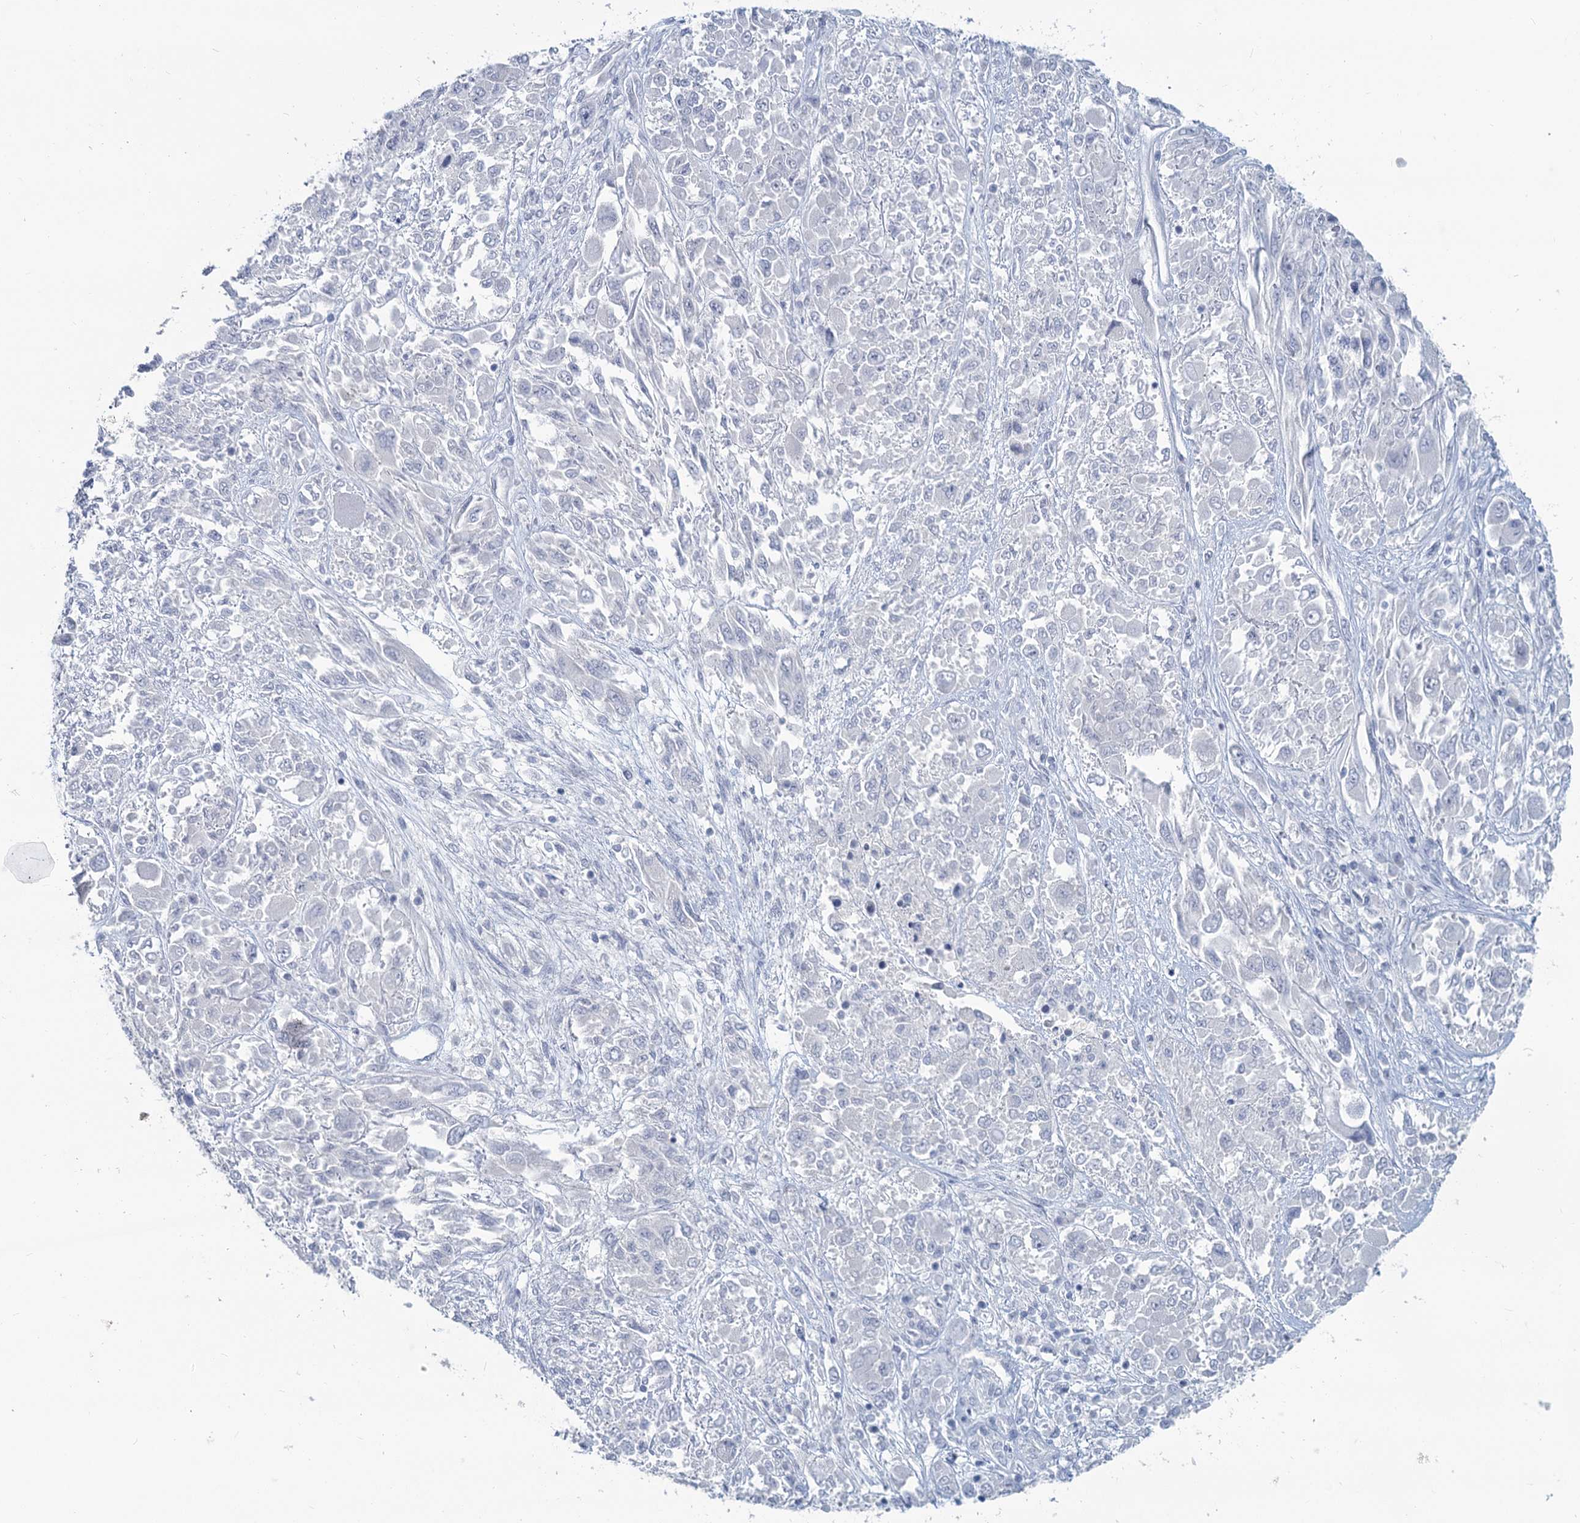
{"staining": {"intensity": "negative", "quantity": "none", "location": "none"}, "tissue": "melanoma", "cell_type": "Tumor cells", "image_type": "cancer", "snomed": [{"axis": "morphology", "description": "Malignant melanoma, NOS"}, {"axis": "topography", "description": "Skin"}], "caption": "Protein analysis of malignant melanoma demonstrates no significant expression in tumor cells. (Brightfield microscopy of DAB immunohistochemistry at high magnification).", "gene": "CHGA", "patient": {"sex": "female", "age": 91}}